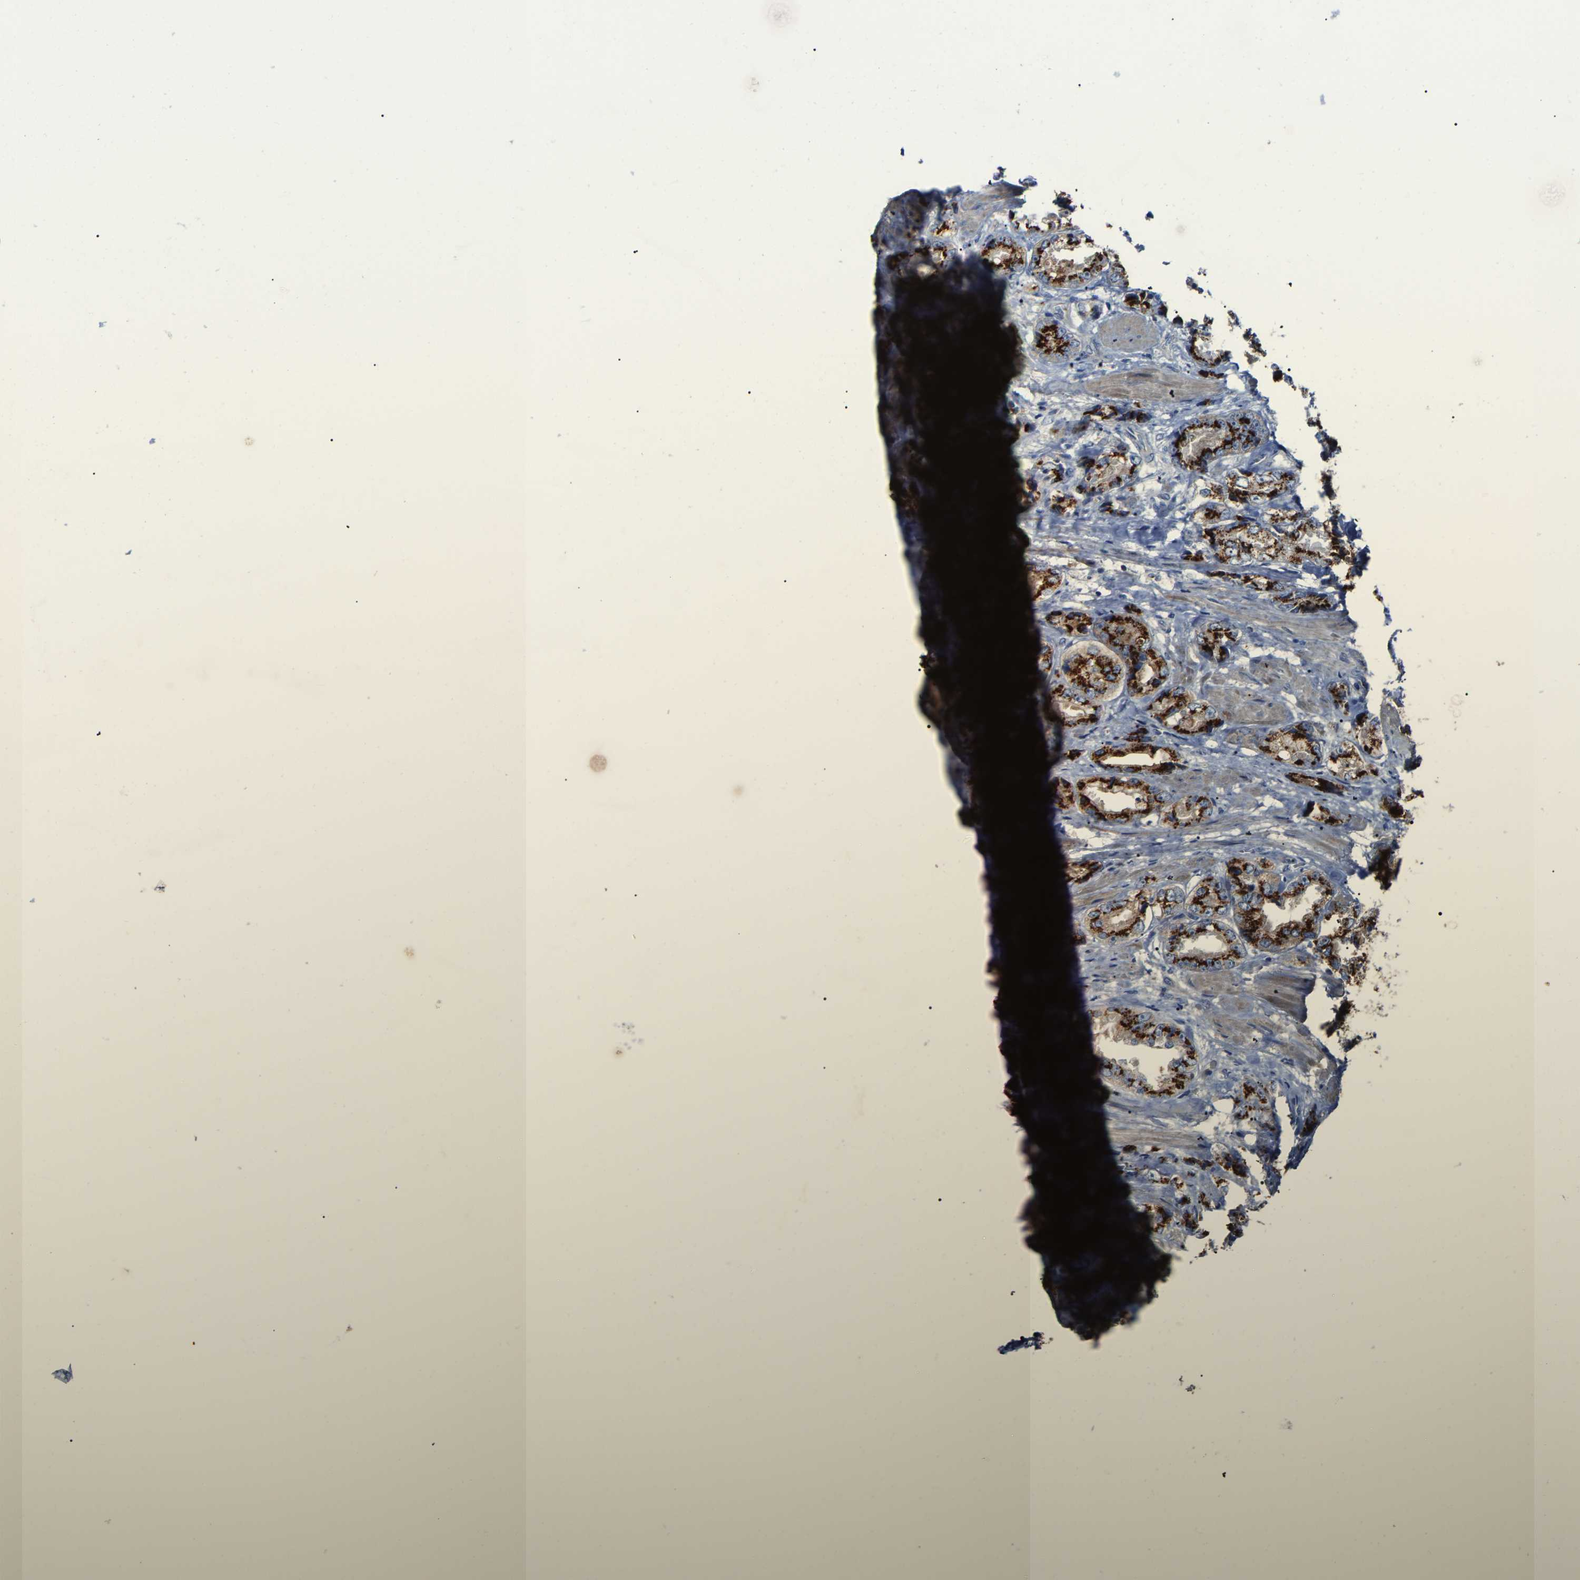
{"staining": {"intensity": "strong", "quantity": ">75%", "location": "cytoplasmic/membranous"}, "tissue": "prostate cancer", "cell_type": "Tumor cells", "image_type": "cancer", "snomed": [{"axis": "morphology", "description": "Adenocarcinoma, High grade"}, {"axis": "topography", "description": "Prostate"}], "caption": "Approximately >75% of tumor cells in high-grade adenocarcinoma (prostate) exhibit strong cytoplasmic/membranous protein staining as visualized by brown immunohistochemical staining.", "gene": "CANT1", "patient": {"sex": "male", "age": 61}}